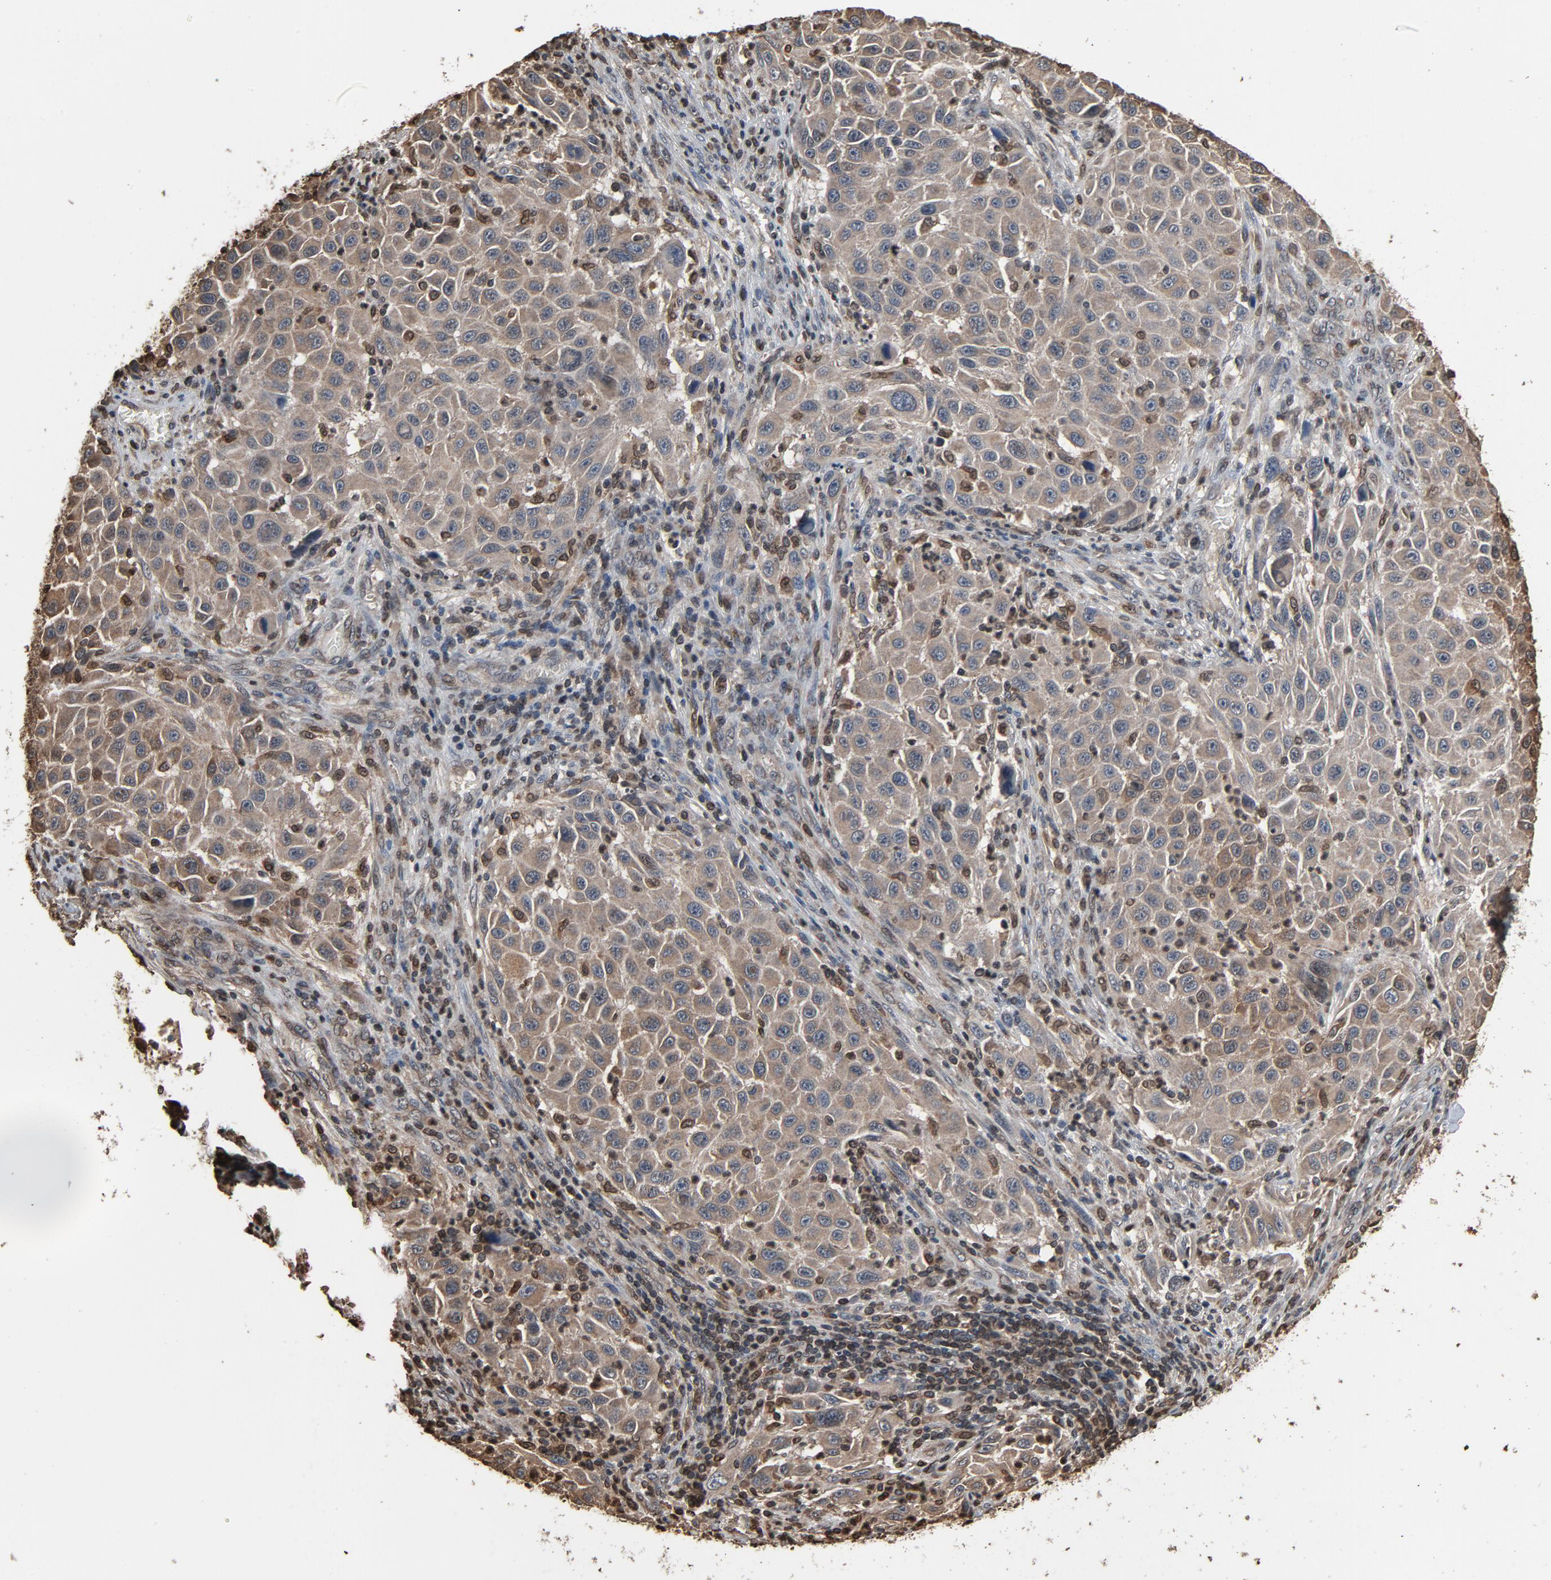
{"staining": {"intensity": "weak", "quantity": ">75%", "location": "cytoplasmic/membranous"}, "tissue": "melanoma", "cell_type": "Tumor cells", "image_type": "cancer", "snomed": [{"axis": "morphology", "description": "Malignant melanoma, Metastatic site"}, {"axis": "topography", "description": "Lymph node"}], "caption": "Protein expression analysis of human malignant melanoma (metastatic site) reveals weak cytoplasmic/membranous positivity in about >75% of tumor cells. The protein of interest is stained brown, and the nuclei are stained in blue (DAB IHC with brightfield microscopy, high magnification).", "gene": "UBE2D1", "patient": {"sex": "male", "age": 61}}